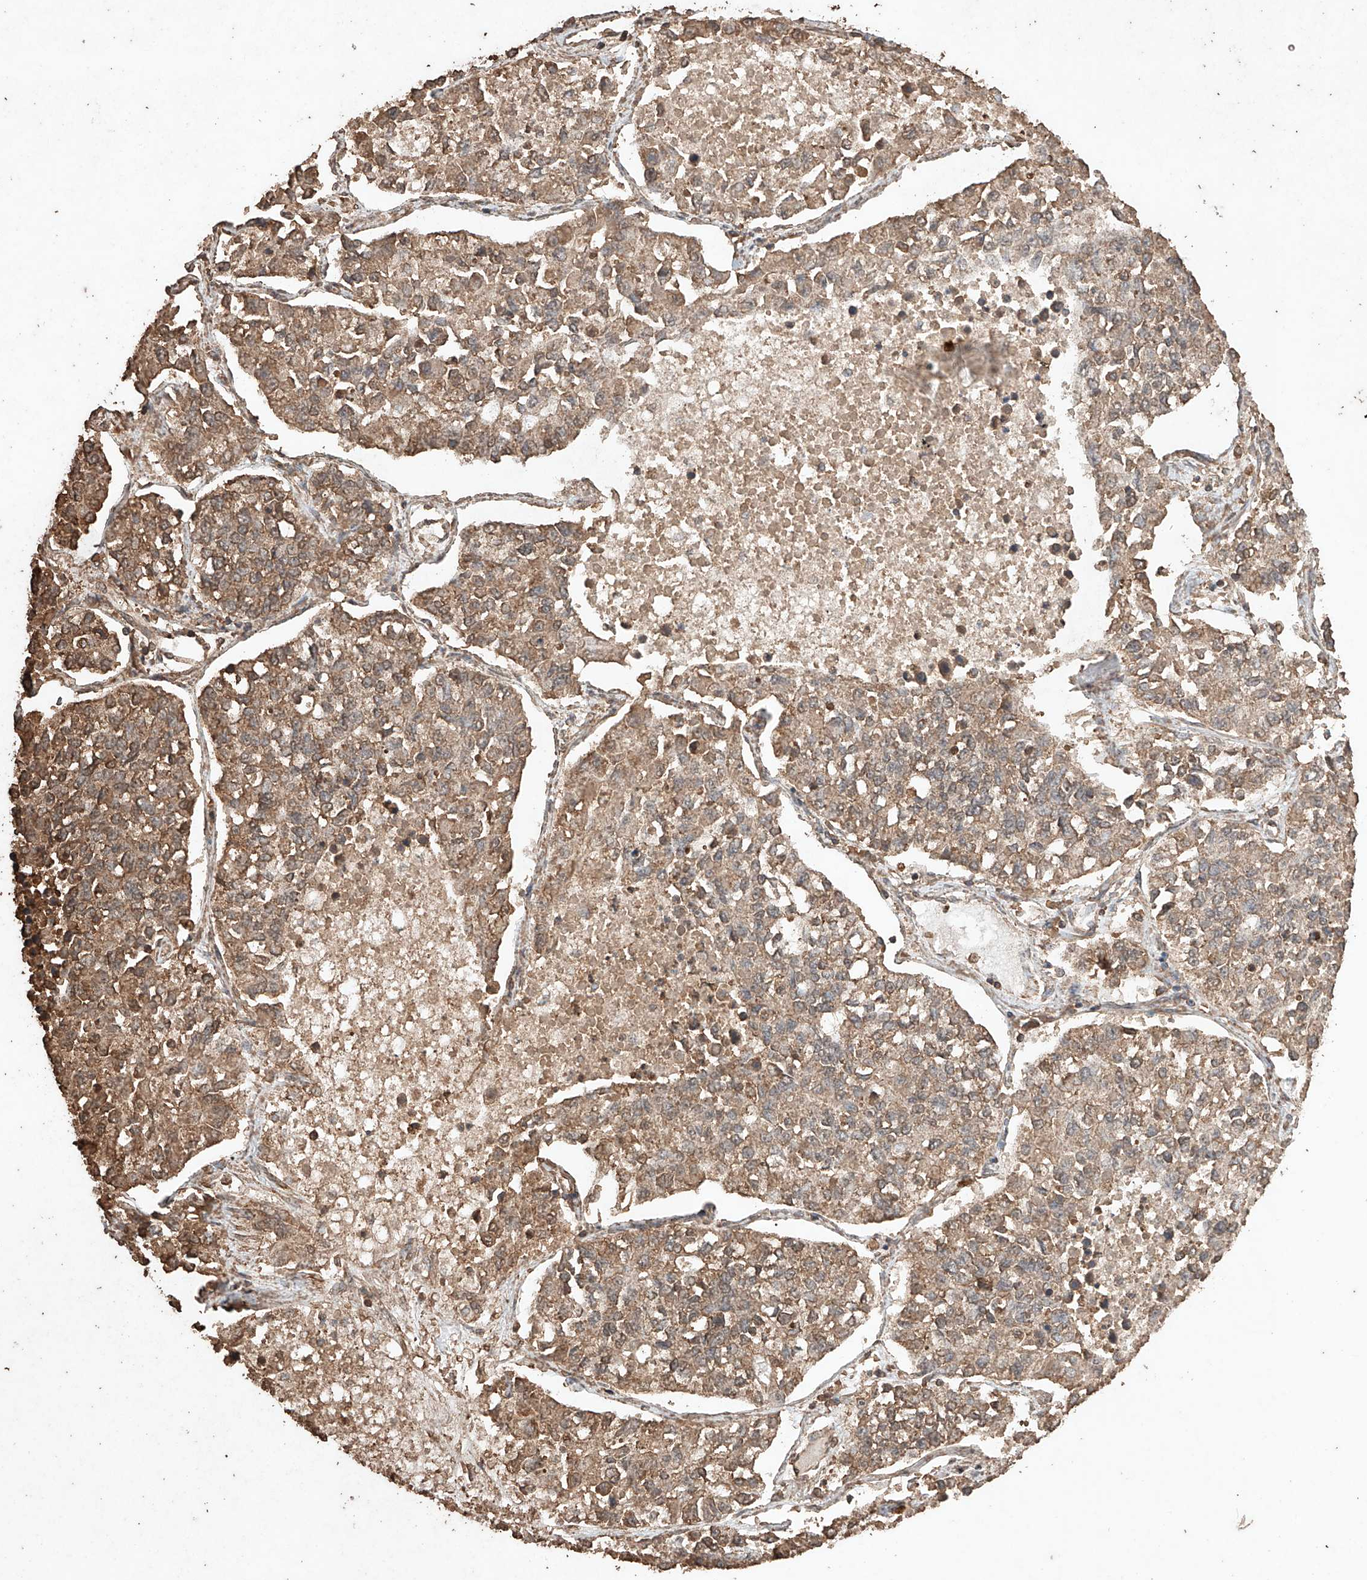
{"staining": {"intensity": "moderate", "quantity": ">75%", "location": "cytoplasmic/membranous"}, "tissue": "lung cancer", "cell_type": "Tumor cells", "image_type": "cancer", "snomed": [{"axis": "morphology", "description": "Adenocarcinoma, NOS"}, {"axis": "topography", "description": "Lung"}], "caption": "Human lung cancer (adenocarcinoma) stained with a protein marker demonstrates moderate staining in tumor cells.", "gene": "M6PR", "patient": {"sex": "male", "age": 49}}